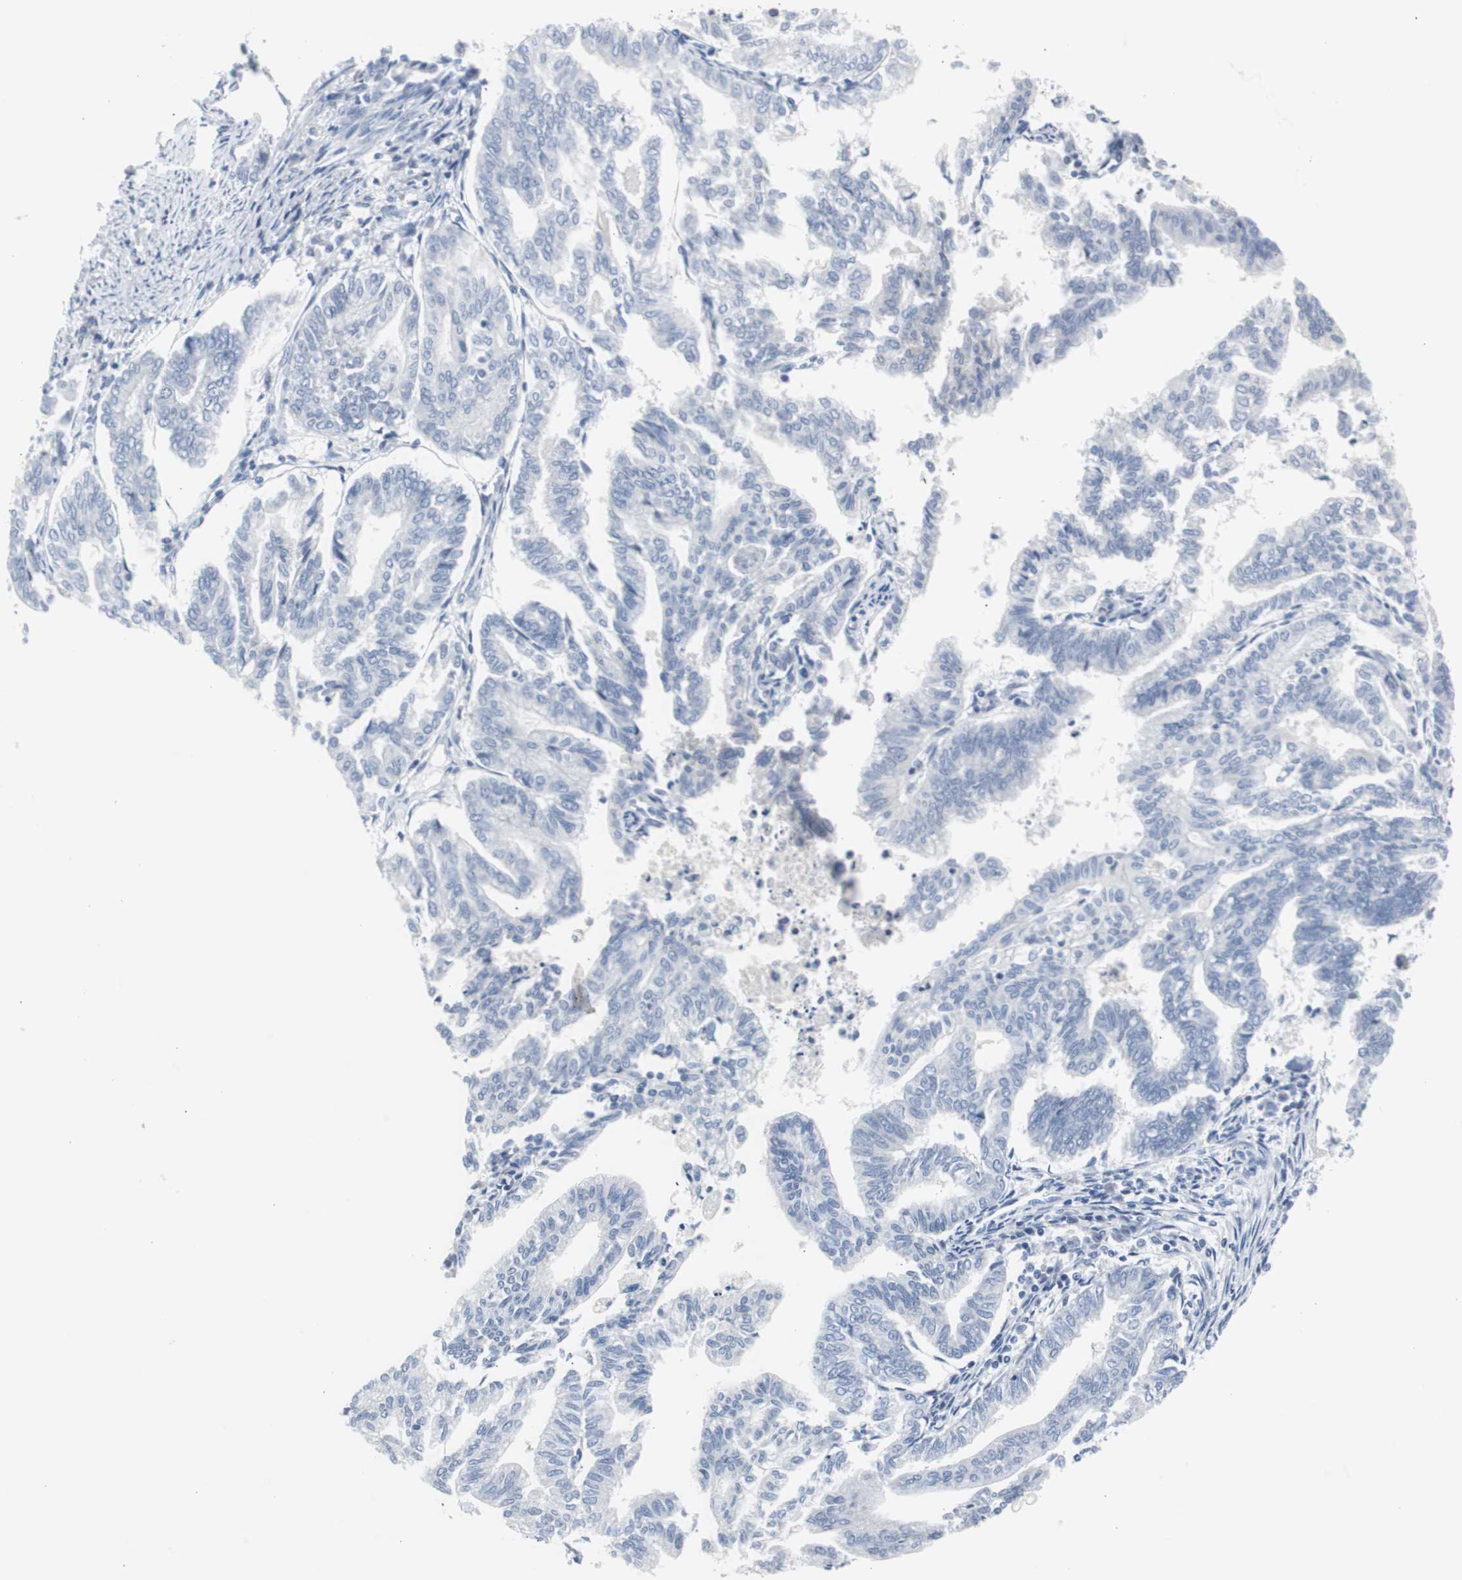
{"staining": {"intensity": "negative", "quantity": "none", "location": "none"}, "tissue": "endometrial cancer", "cell_type": "Tumor cells", "image_type": "cancer", "snomed": [{"axis": "morphology", "description": "Adenocarcinoma, NOS"}, {"axis": "topography", "description": "Endometrium"}], "caption": "A histopathology image of endometrial cancer (adenocarcinoma) stained for a protein reveals no brown staining in tumor cells. (DAB IHC visualized using brightfield microscopy, high magnification).", "gene": "S100A7", "patient": {"sex": "female", "age": 79}}